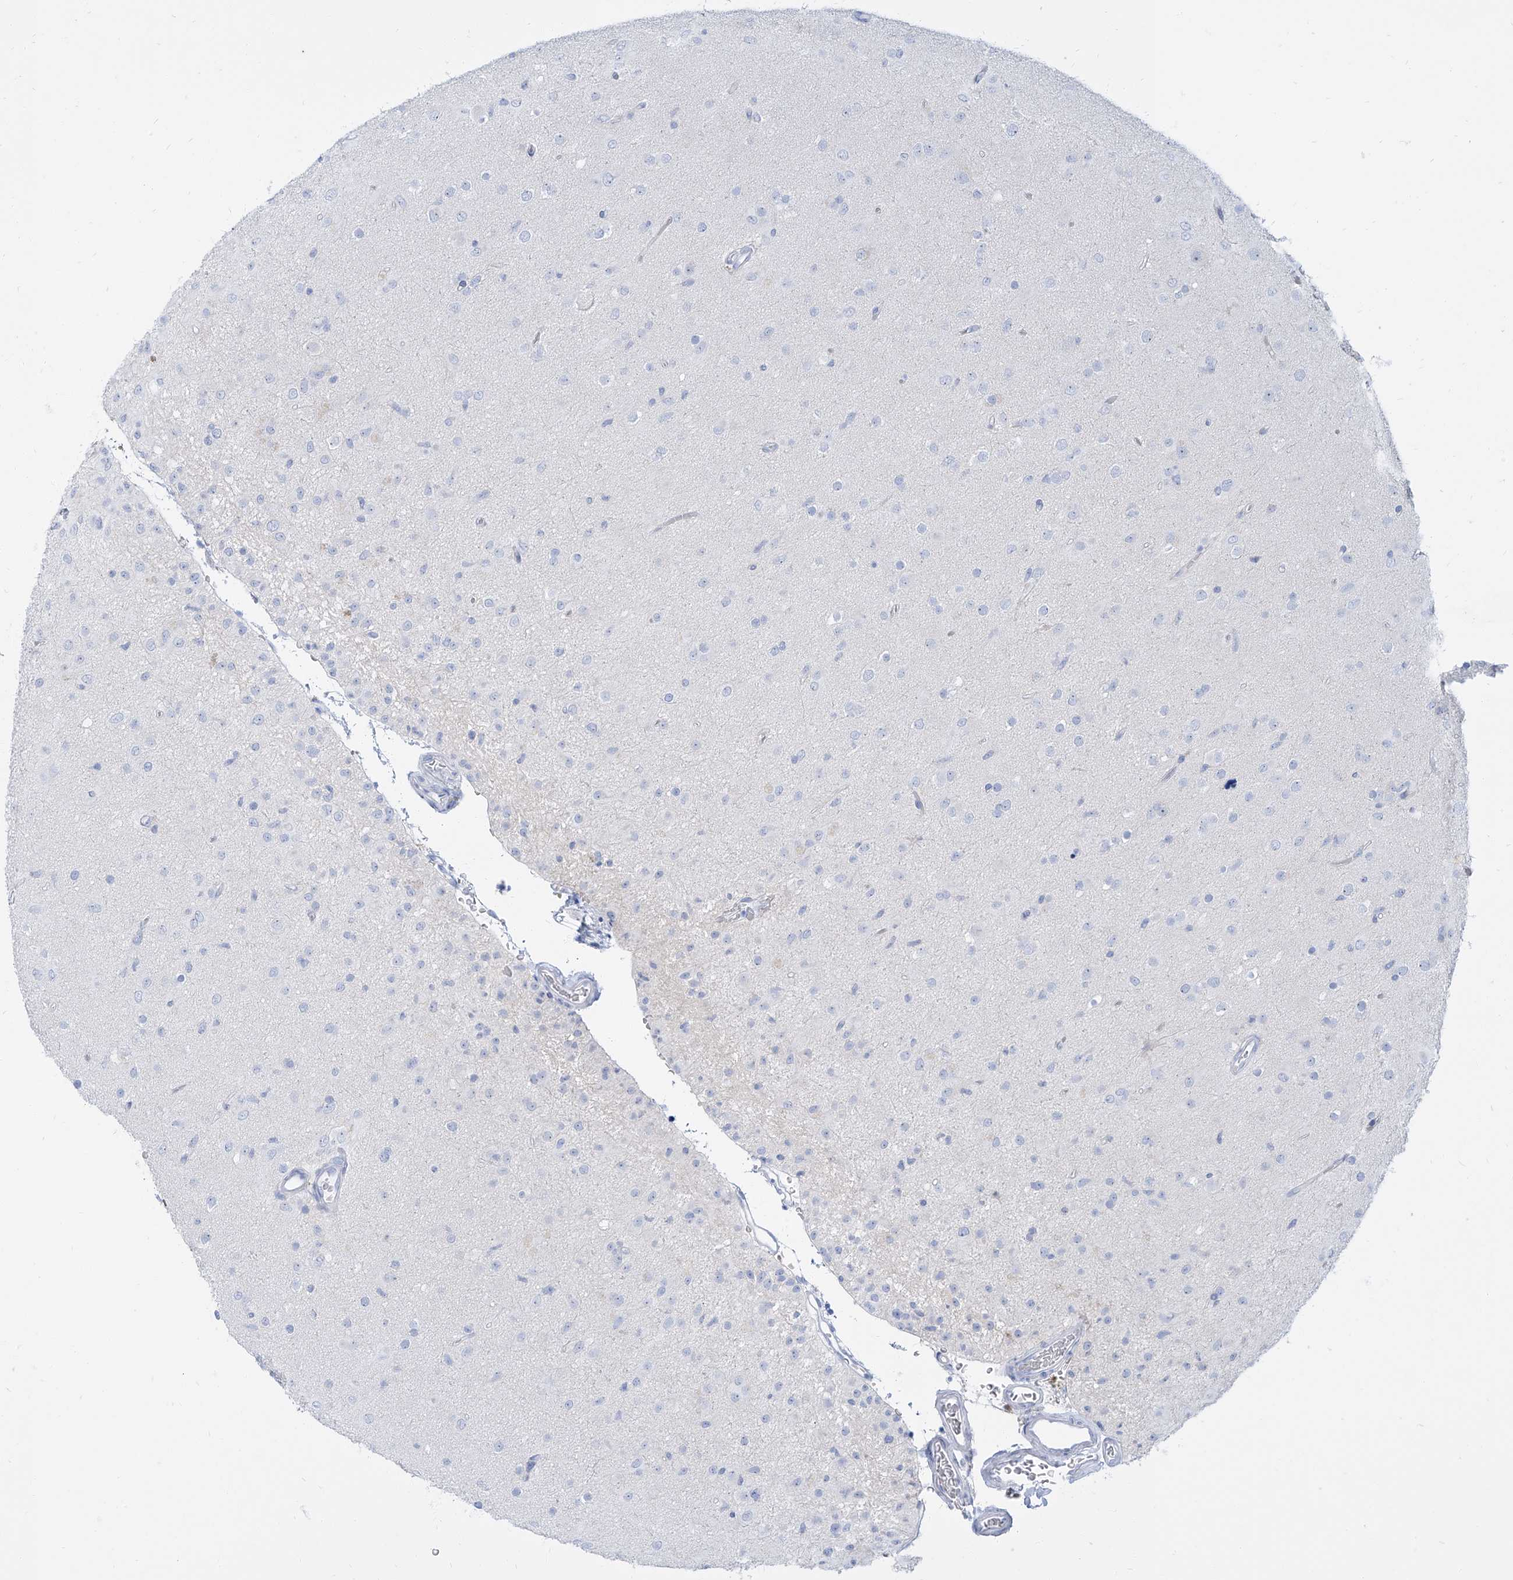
{"staining": {"intensity": "negative", "quantity": "none", "location": "none"}, "tissue": "glioma", "cell_type": "Tumor cells", "image_type": "cancer", "snomed": [{"axis": "morphology", "description": "Glioma, malignant, Low grade"}, {"axis": "topography", "description": "Brain"}], "caption": "Immunohistochemistry (IHC) photomicrograph of glioma stained for a protein (brown), which displays no expression in tumor cells. (DAB (3,3'-diaminobenzidine) IHC with hematoxylin counter stain).", "gene": "TXLNB", "patient": {"sex": "male", "age": 65}}